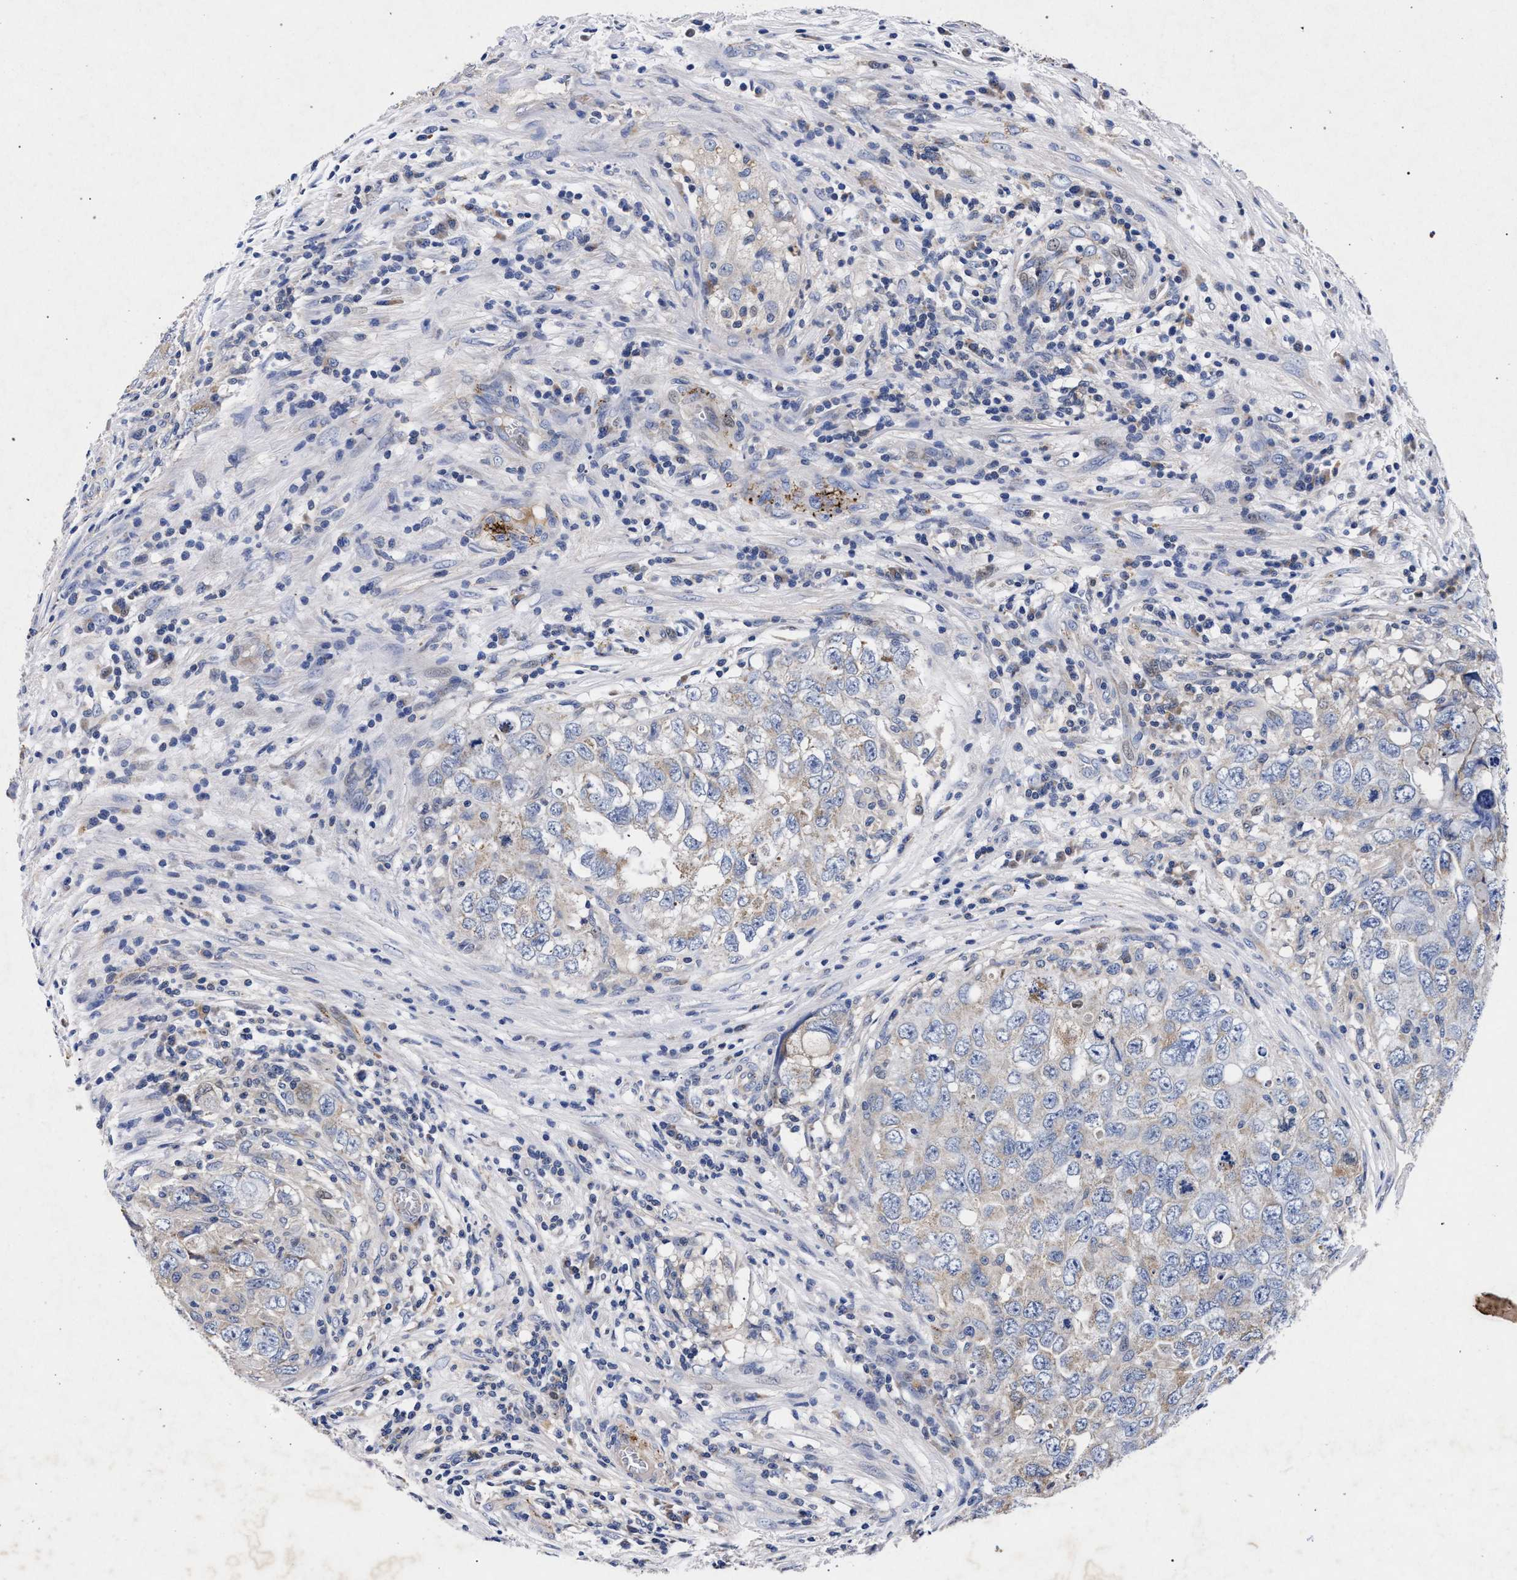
{"staining": {"intensity": "weak", "quantity": "<25%", "location": "cytoplasmic/membranous"}, "tissue": "testis cancer", "cell_type": "Tumor cells", "image_type": "cancer", "snomed": [{"axis": "morphology", "description": "Seminoma, NOS"}, {"axis": "morphology", "description": "Carcinoma, Embryonal, NOS"}, {"axis": "topography", "description": "Testis"}], "caption": "Immunohistochemistry (IHC) image of embryonal carcinoma (testis) stained for a protein (brown), which demonstrates no expression in tumor cells. (DAB immunohistochemistry (IHC) with hematoxylin counter stain).", "gene": "HSD17B14", "patient": {"sex": "male", "age": 43}}